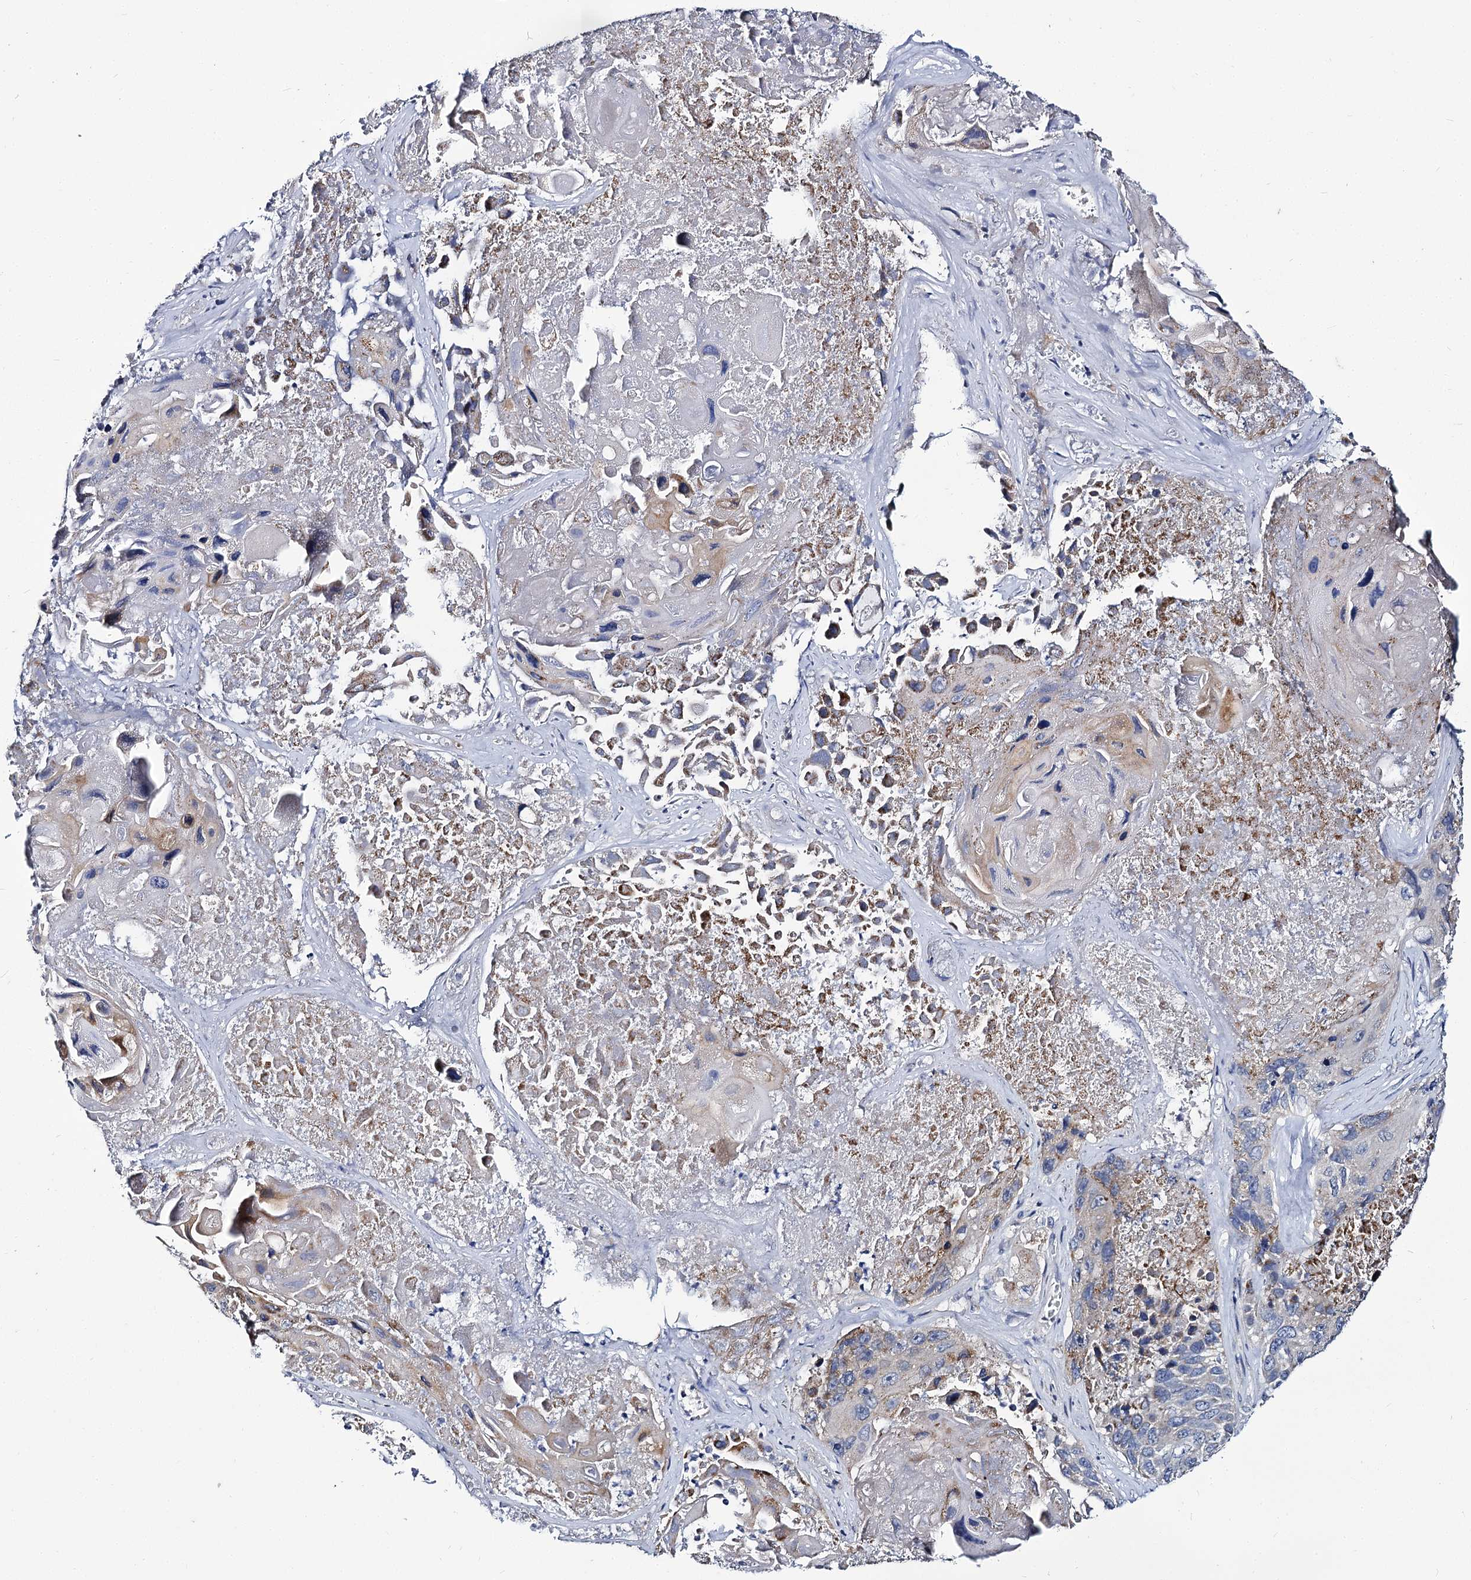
{"staining": {"intensity": "moderate", "quantity": "<25%", "location": "nuclear"}, "tissue": "lung cancer", "cell_type": "Tumor cells", "image_type": "cancer", "snomed": [{"axis": "morphology", "description": "Squamous cell carcinoma, NOS"}, {"axis": "topography", "description": "Lung"}], "caption": "Approximately <25% of tumor cells in lung squamous cell carcinoma show moderate nuclear protein positivity as visualized by brown immunohistochemical staining.", "gene": "PANX2", "patient": {"sex": "male", "age": 61}}